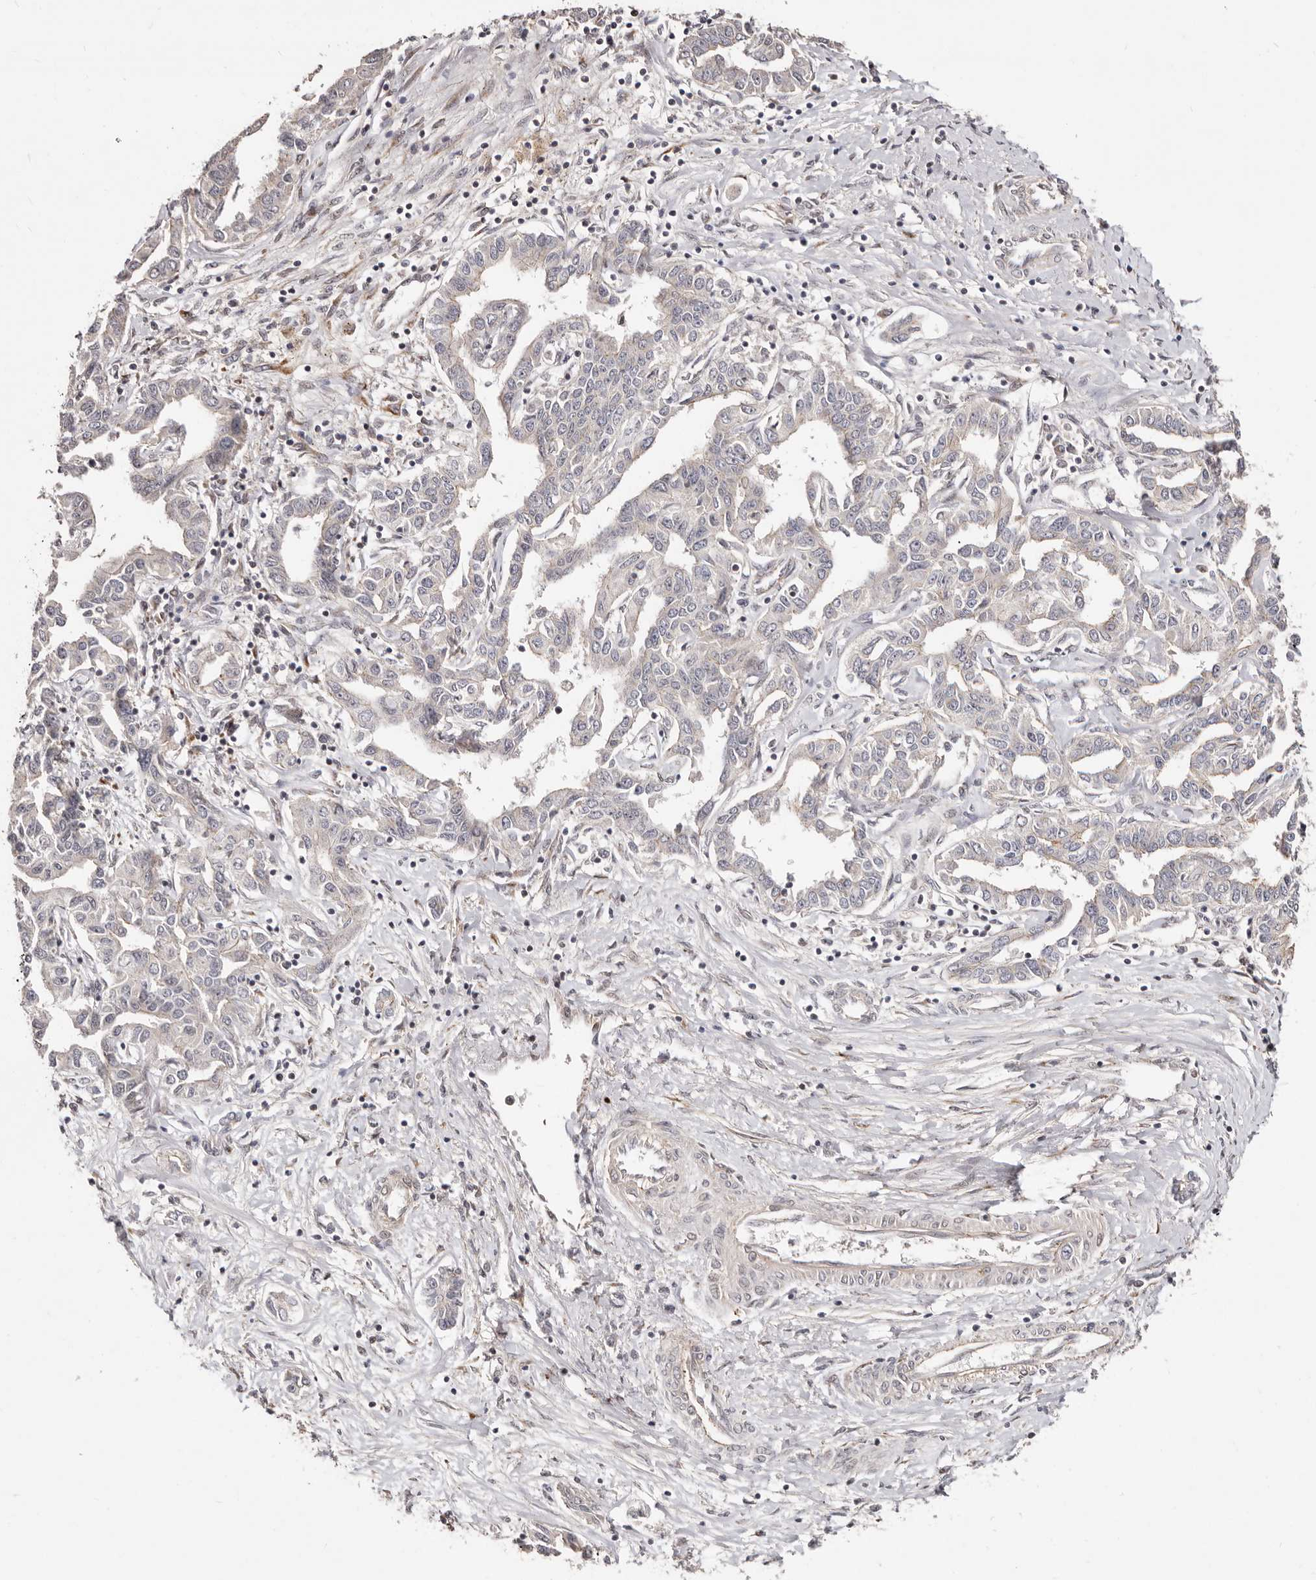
{"staining": {"intensity": "negative", "quantity": "none", "location": "none"}, "tissue": "liver cancer", "cell_type": "Tumor cells", "image_type": "cancer", "snomed": [{"axis": "morphology", "description": "Cholangiocarcinoma"}, {"axis": "topography", "description": "Liver"}], "caption": "Tumor cells are negative for protein expression in human liver cancer (cholangiocarcinoma).", "gene": "SRCAP", "patient": {"sex": "male", "age": 59}}